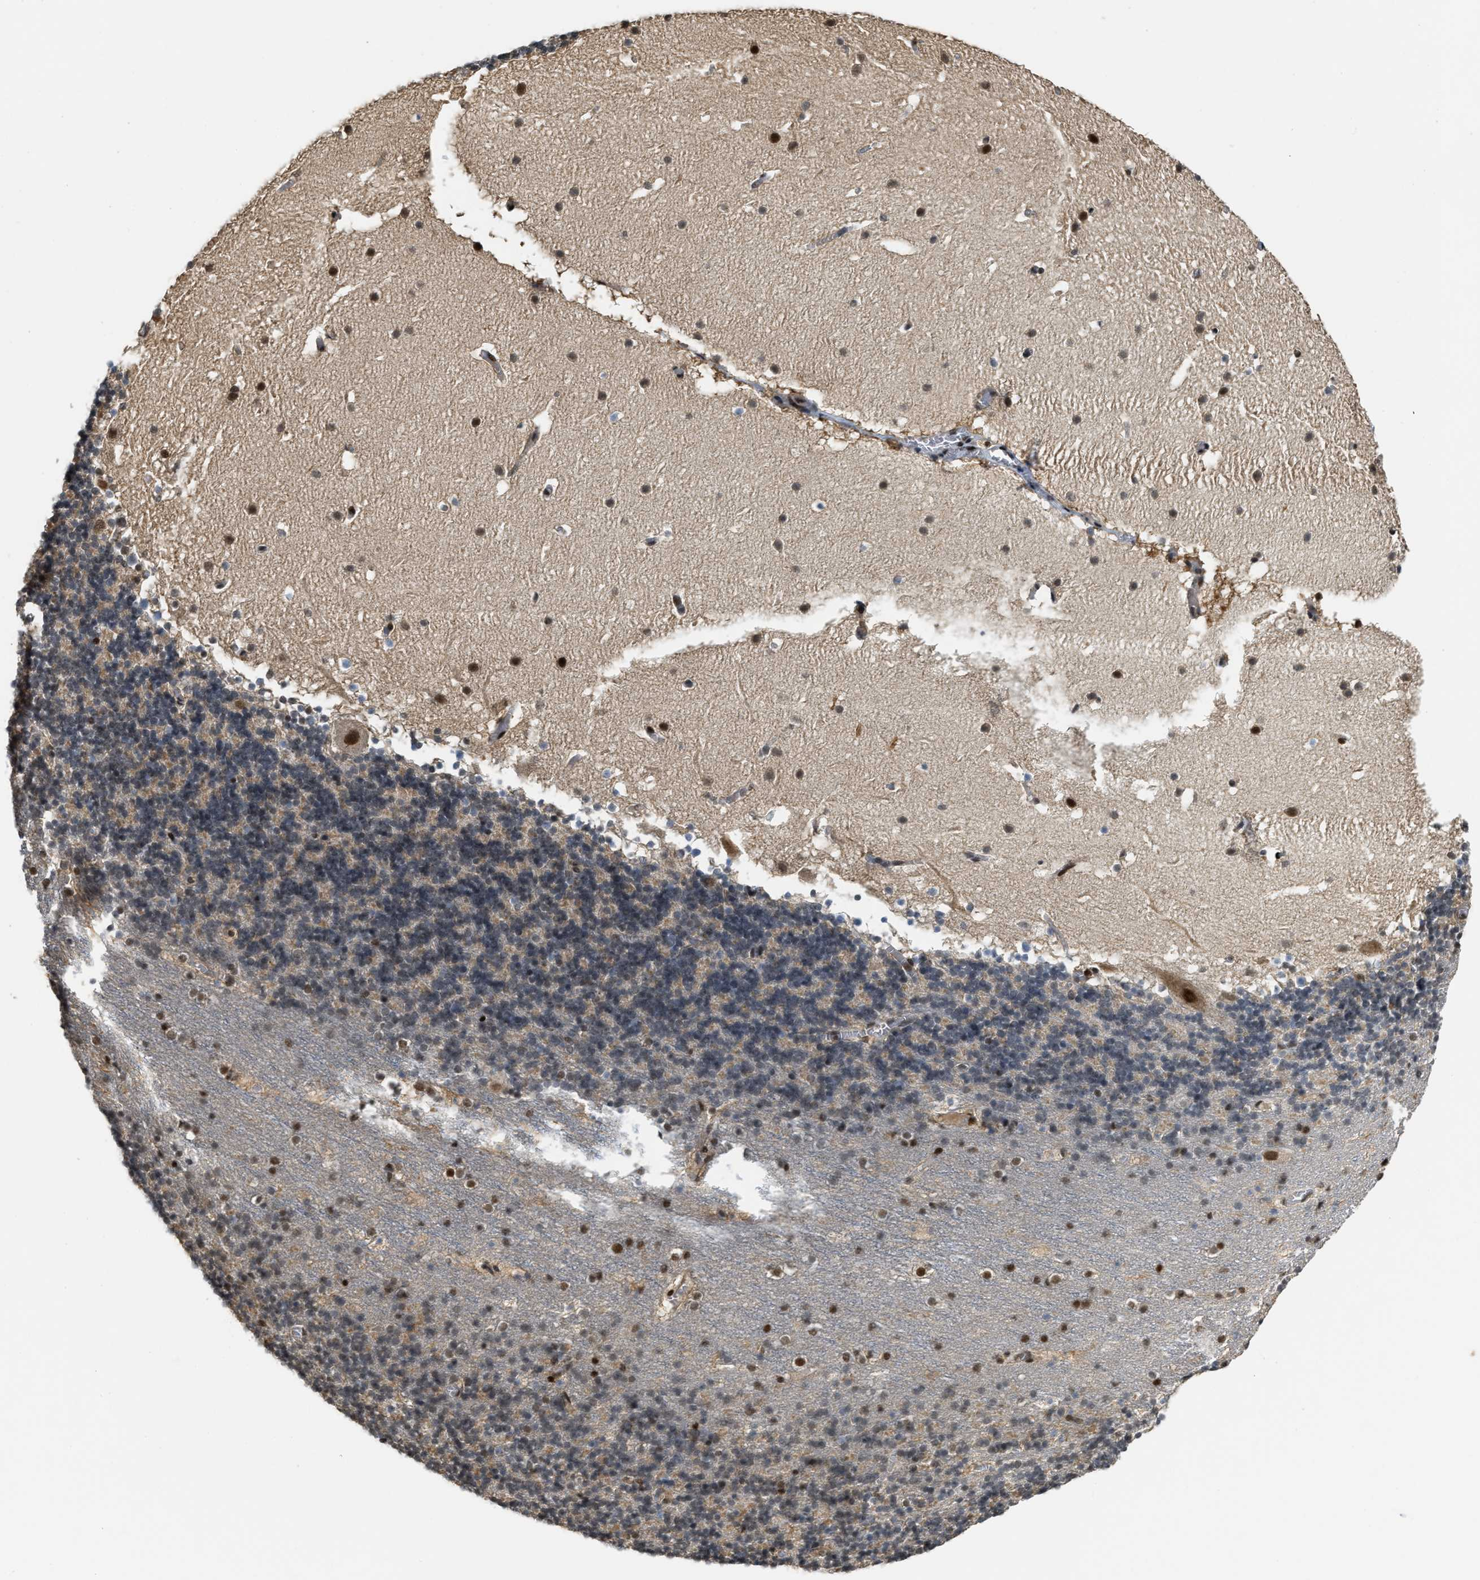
{"staining": {"intensity": "strong", "quantity": "<25%", "location": "nuclear"}, "tissue": "cerebellum", "cell_type": "Cells in granular layer", "image_type": "normal", "snomed": [{"axis": "morphology", "description": "Normal tissue, NOS"}, {"axis": "topography", "description": "Cerebellum"}], "caption": "Protein expression analysis of benign human cerebellum reveals strong nuclear staining in approximately <25% of cells in granular layer. Using DAB (brown) and hematoxylin (blue) stains, captured at high magnification using brightfield microscopy.", "gene": "SERTAD2", "patient": {"sex": "male", "age": 45}}